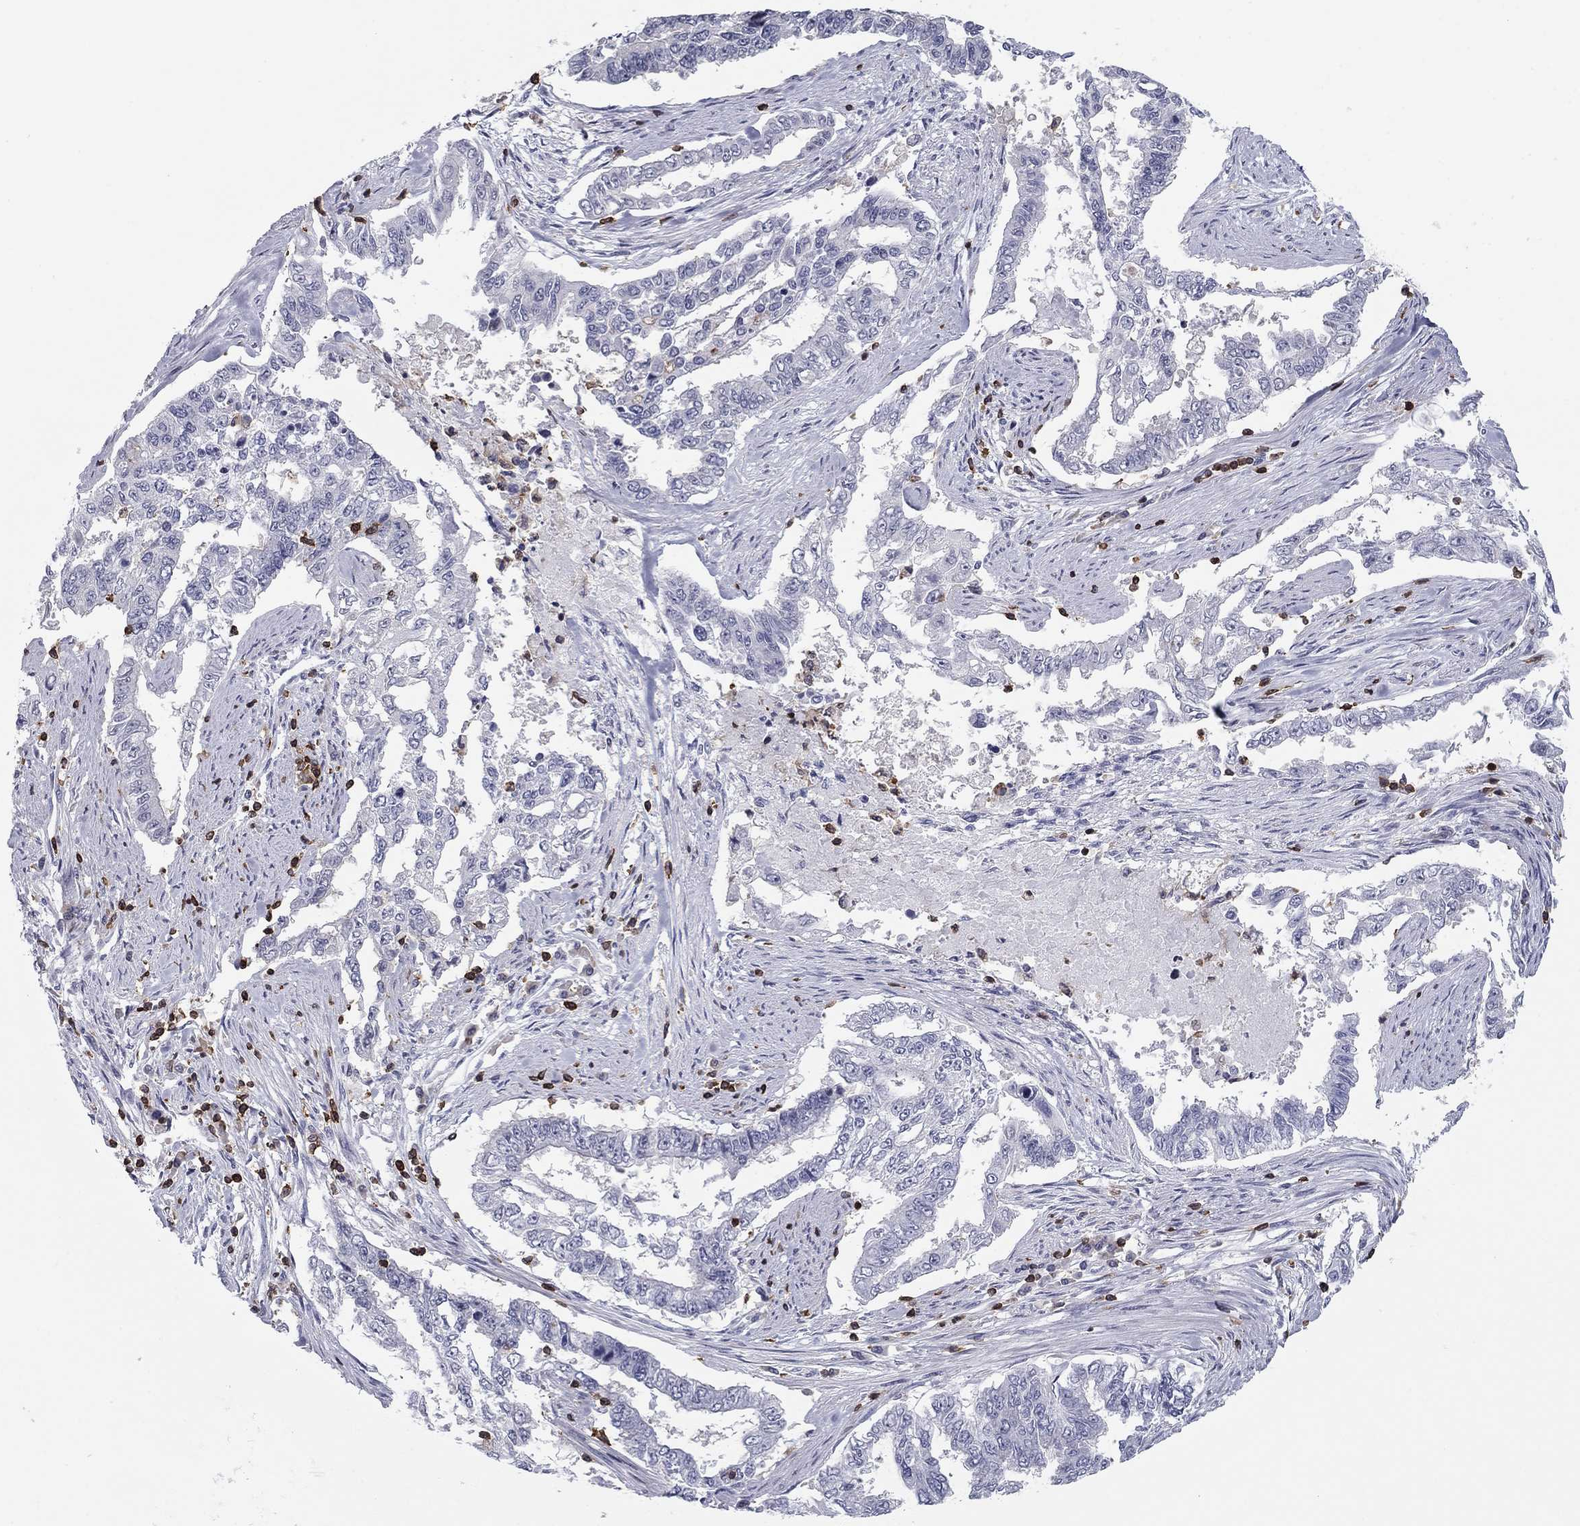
{"staining": {"intensity": "negative", "quantity": "none", "location": "none"}, "tissue": "endometrial cancer", "cell_type": "Tumor cells", "image_type": "cancer", "snomed": [{"axis": "morphology", "description": "Adenocarcinoma, NOS"}, {"axis": "topography", "description": "Uterus"}], "caption": "High power microscopy micrograph of an immunohistochemistry (IHC) photomicrograph of endometrial adenocarcinoma, revealing no significant staining in tumor cells.", "gene": "ARHGAP27", "patient": {"sex": "female", "age": 59}}